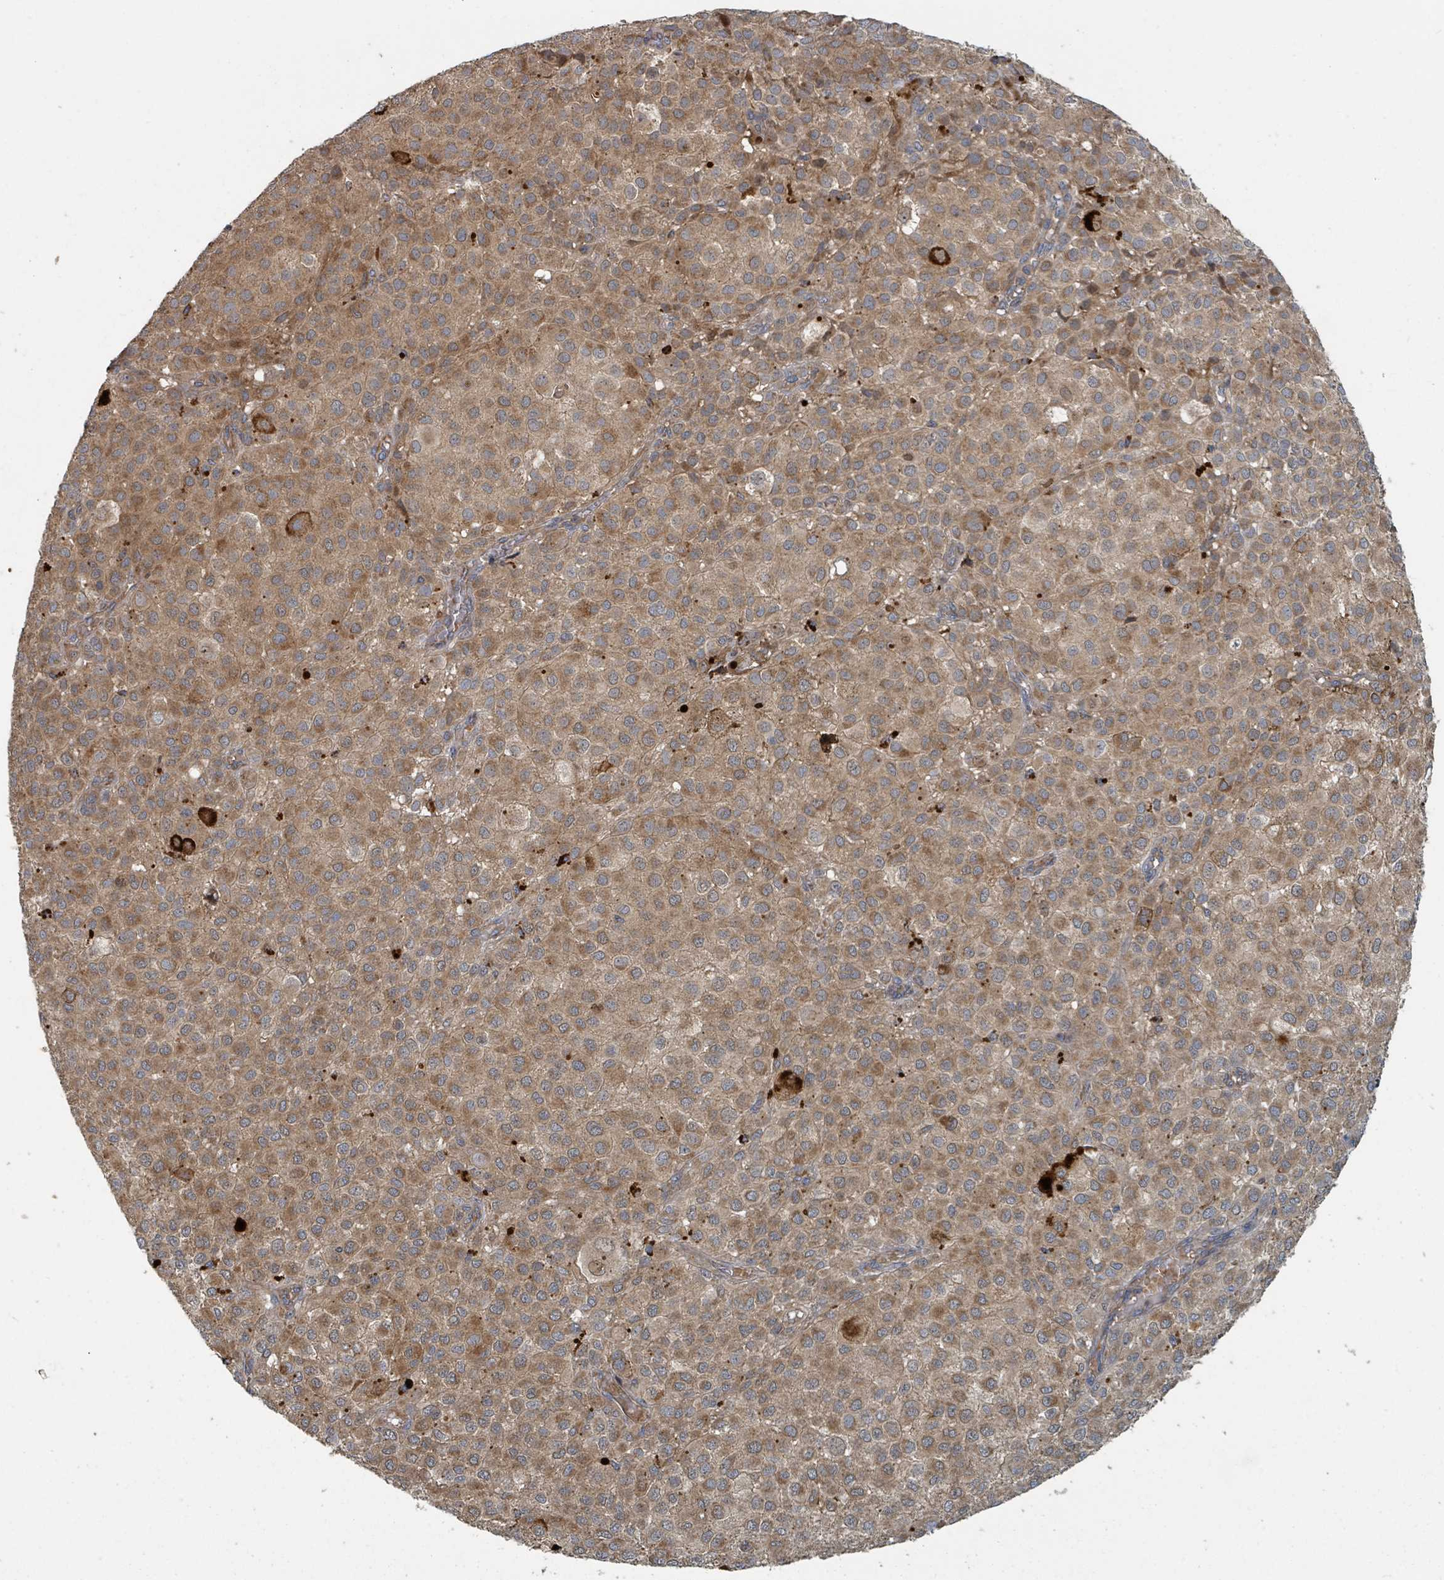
{"staining": {"intensity": "moderate", "quantity": ">75%", "location": "cytoplasmic/membranous"}, "tissue": "melanoma", "cell_type": "Tumor cells", "image_type": "cancer", "snomed": [{"axis": "morphology", "description": "Malignant melanoma, NOS"}, {"axis": "topography", "description": "Skin"}], "caption": "Brown immunohistochemical staining in malignant melanoma reveals moderate cytoplasmic/membranous staining in about >75% of tumor cells.", "gene": "DPM1", "patient": {"sex": "male", "age": 64}}